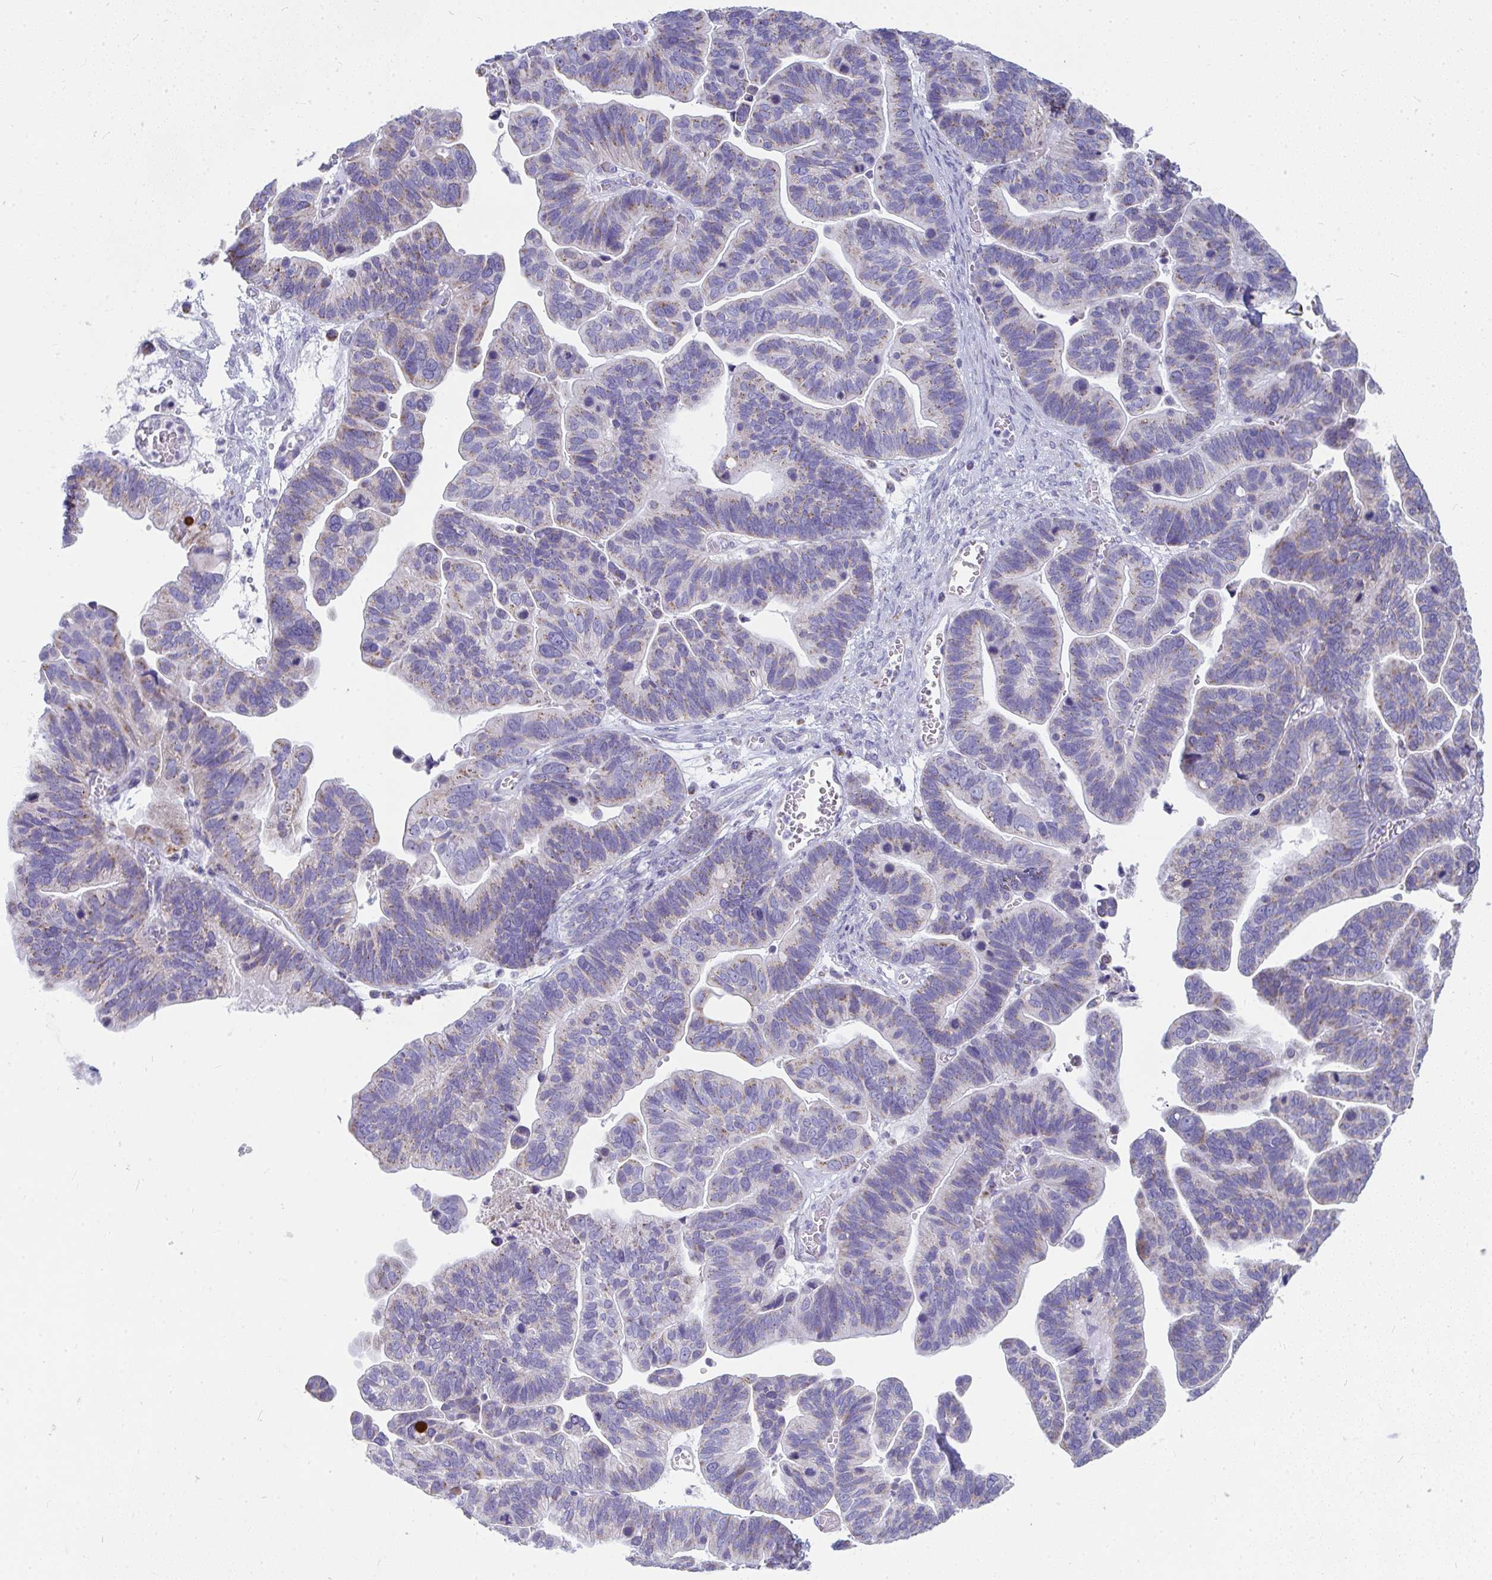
{"staining": {"intensity": "negative", "quantity": "none", "location": "none"}, "tissue": "ovarian cancer", "cell_type": "Tumor cells", "image_type": "cancer", "snomed": [{"axis": "morphology", "description": "Cystadenocarcinoma, serous, NOS"}, {"axis": "topography", "description": "Ovary"}], "caption": "The immunohistochemistry (IHC) image has no significant positivity in tumor cells of serous cystadenocarcinoma (ovarian) tissue.", "gene": "SLC6A1", "patient": {"sex": "female", "age": 56}}